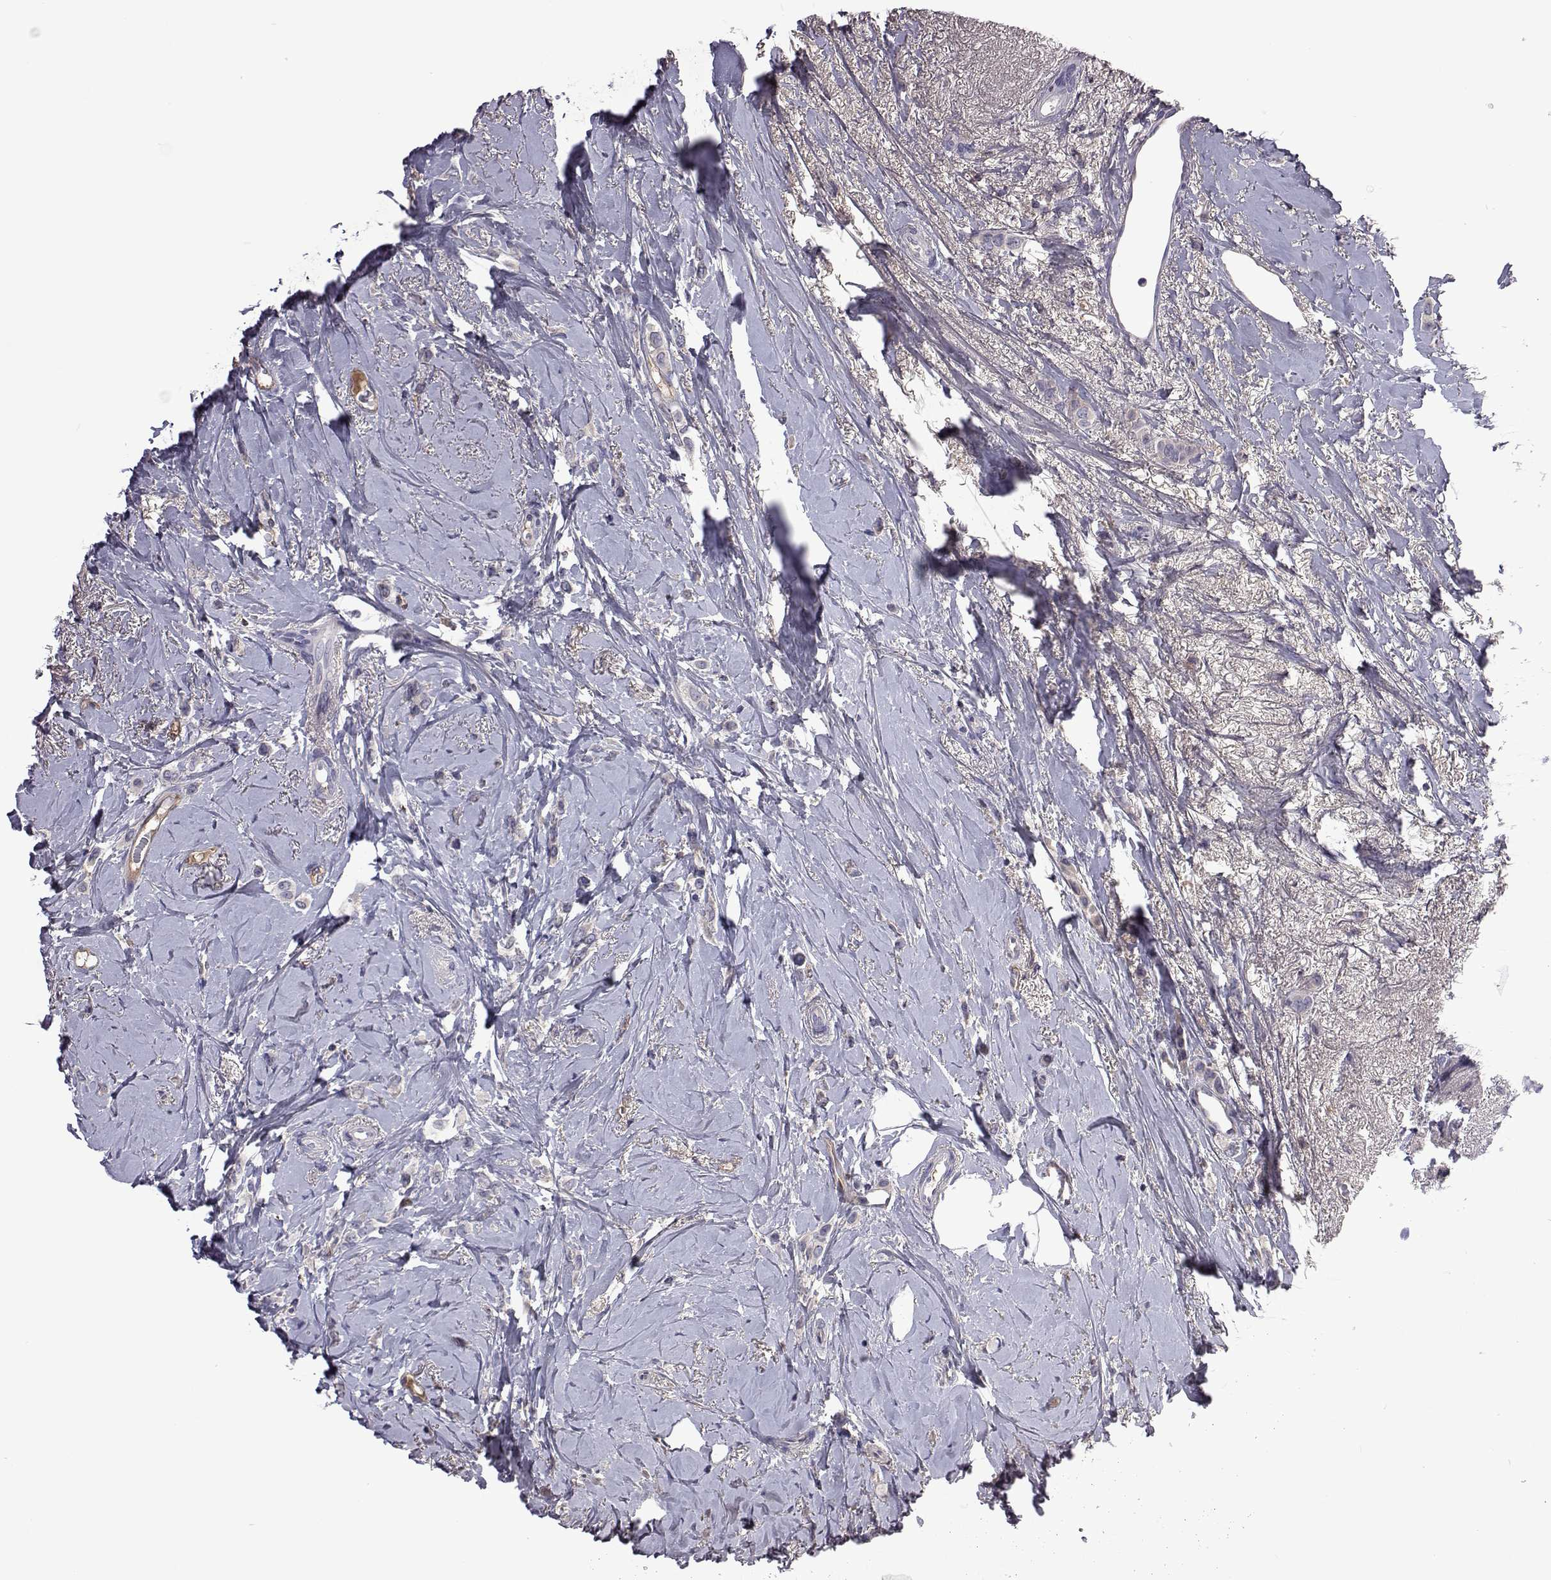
{"staining": {"intensity": "negative", "quantity": "none", "location": "none"}, "tissue": "breast cancer", "cell_type": "Tumor cells", "image_type": "cancer", "snomed": [{"axis": "morphology", "description": "Lobular carcinoma"}, {"axis": "topography", "description": "Breast"}], "caption": "Immunohistochemical staining of human breast lobular carcinoma shows no significant expression in tumor cells. Brightfield microscopy of IHC stained with DAB (3,3'-diaminobenzidine) (brown) and hematoxylin (blue), captured at high magnification.", "gene": "TCF15", "patient": {"sex": "female", "age": 66}}